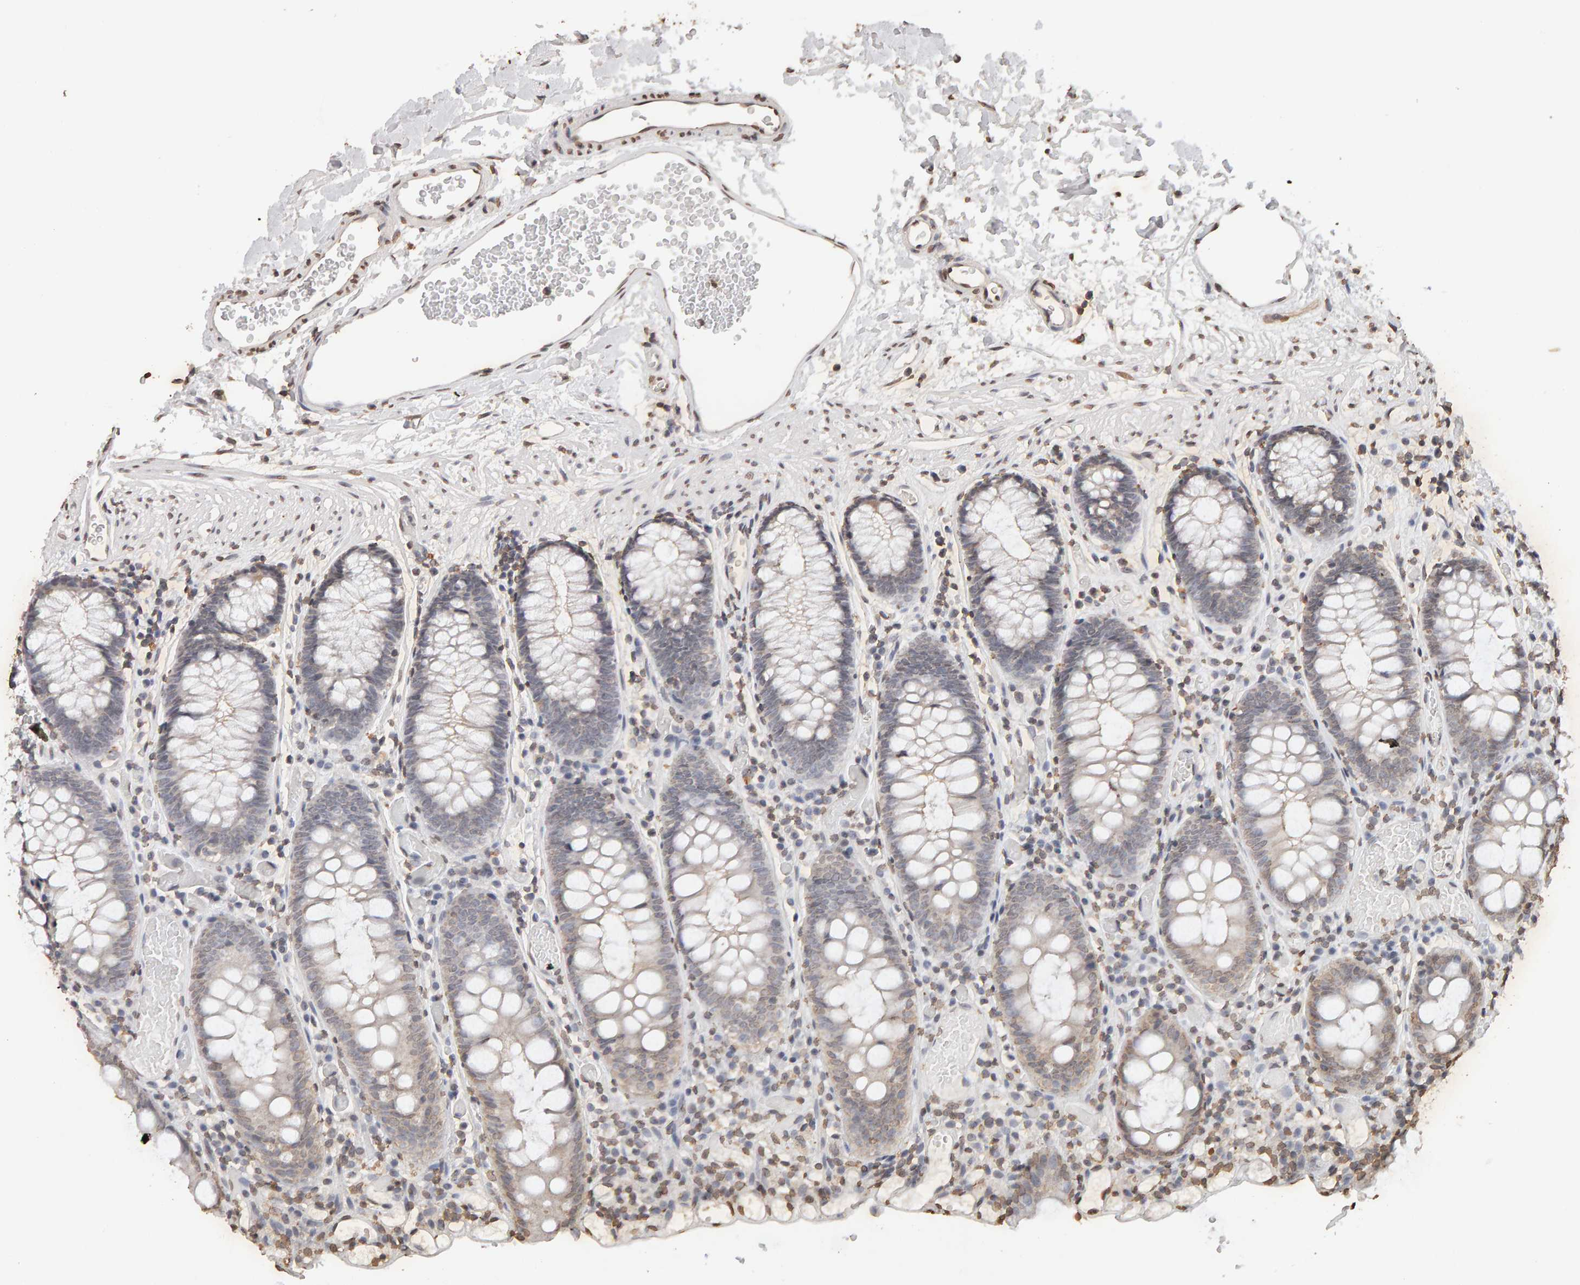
{"staining": {"intensity": "moderate", "quantity": "25%-75%", "location": "nuclear"}, "tissue": "colon", "cell_type": "Endothelial cells", "image_type": "normal", "snomed": [{"axis": "morphology", "description": "Normal tissue, NOS"}, {"axis": "topography", "description": "Colon"}], "caption": "An image of human colon stained for a protein shows moderate nuclear brown staining in endothelial cells. The protein of interest is shown in brown color, while the nuclei are stained blue.", "gene": "DNAJB5", "patient": {"sex": "male", "age": 14}}